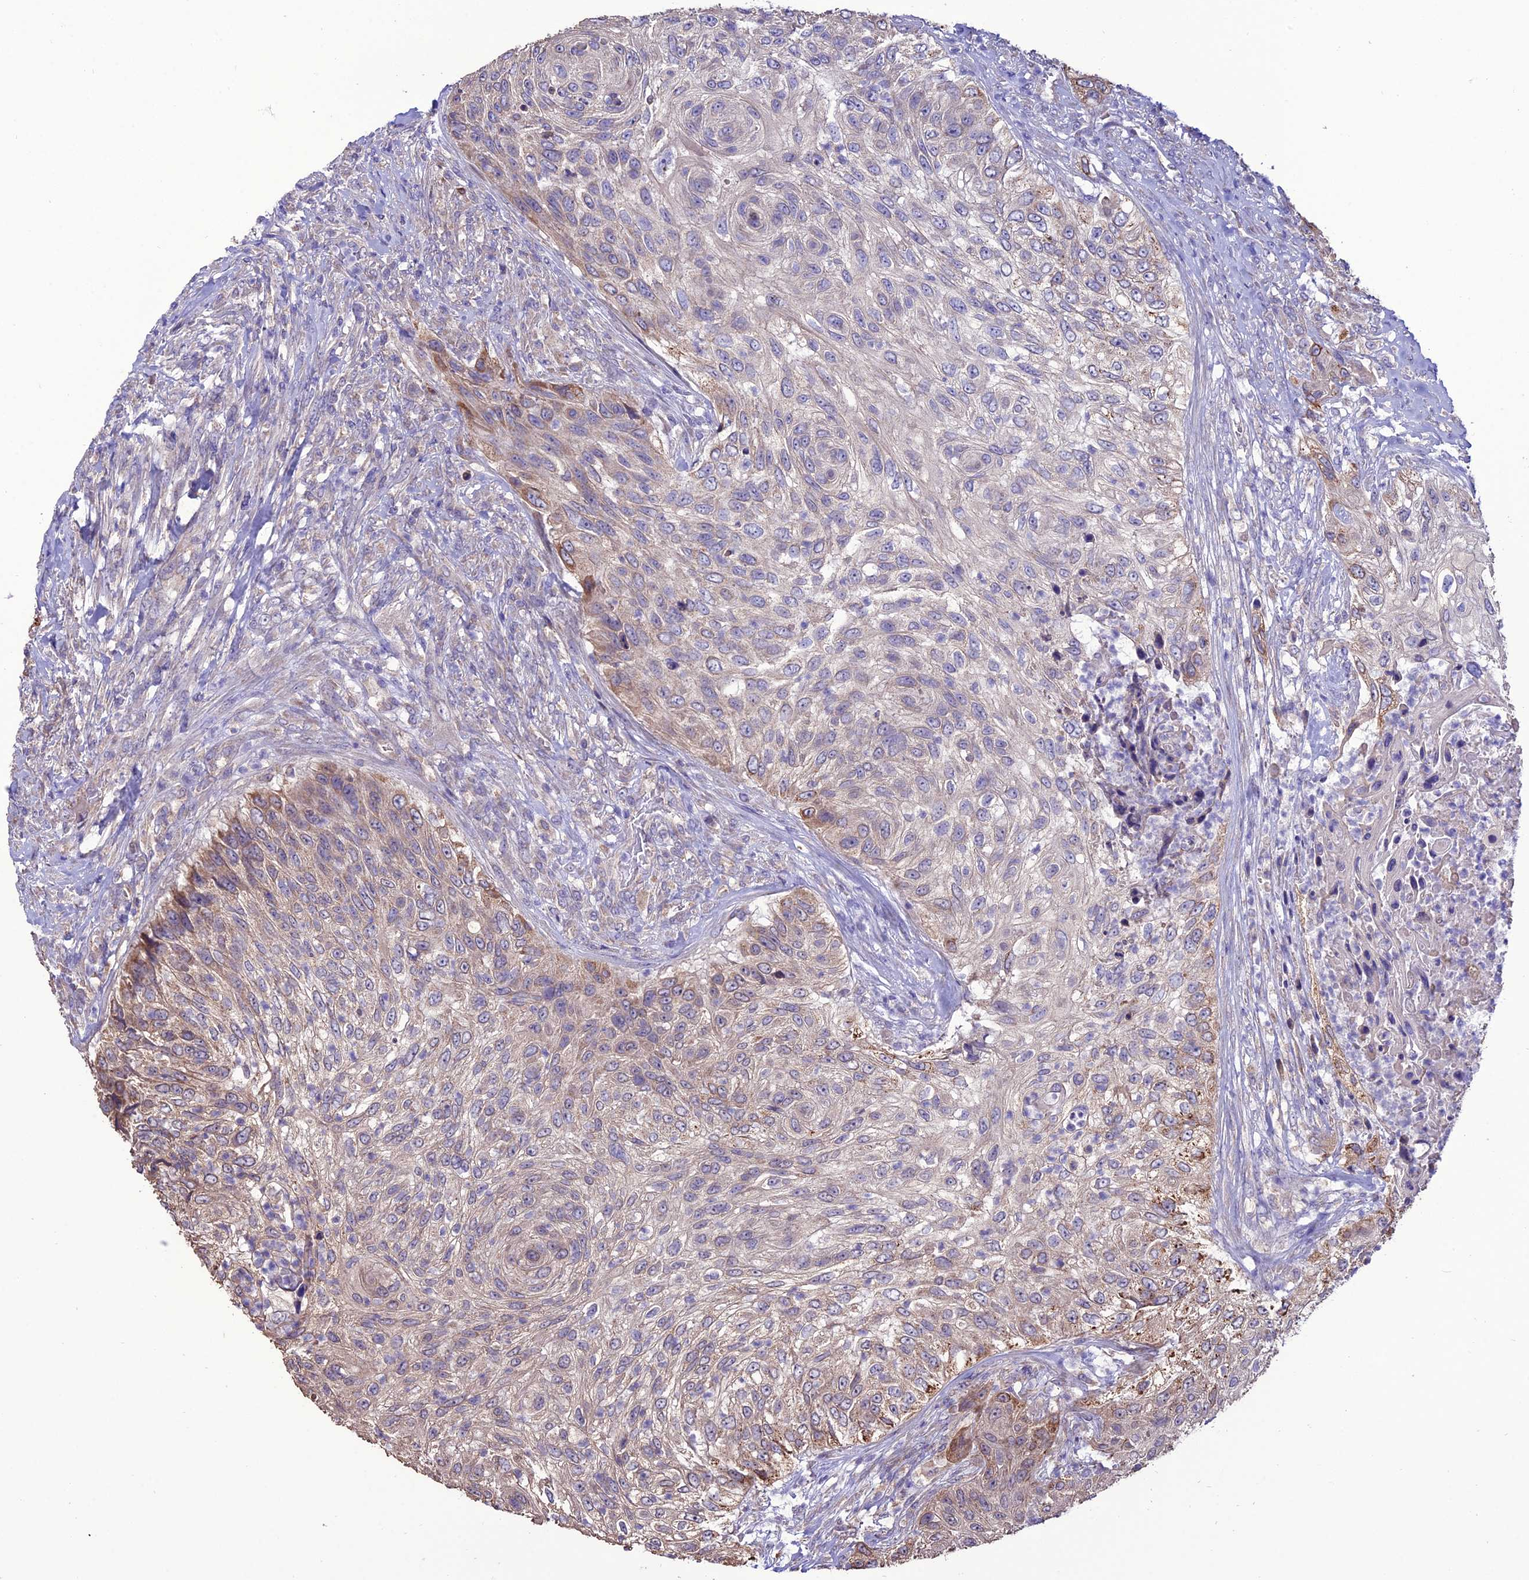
{"staining": {"intensity": "moderate", "quantity": "<25%", "location": "cytoplasmic/membranous"}, "tissue": "urothelial cancer", "cell_type": "Tumor cells", "image_type": "cancer", "snomed": [{"axis": "morphology", "description": "Urothelial carcinoma, High grade"}, {"axis": "topography", "description": "Urinary bladder"}], "caption": "Immunohistochemical staining of urothelial carcinoma (high-grade) shows moderate cytoplasmic/membranous protein positivity in approximately <25% of tumor cells.", "gene": "HOGA1", "patient": {"sex": "female", "age": 60}}